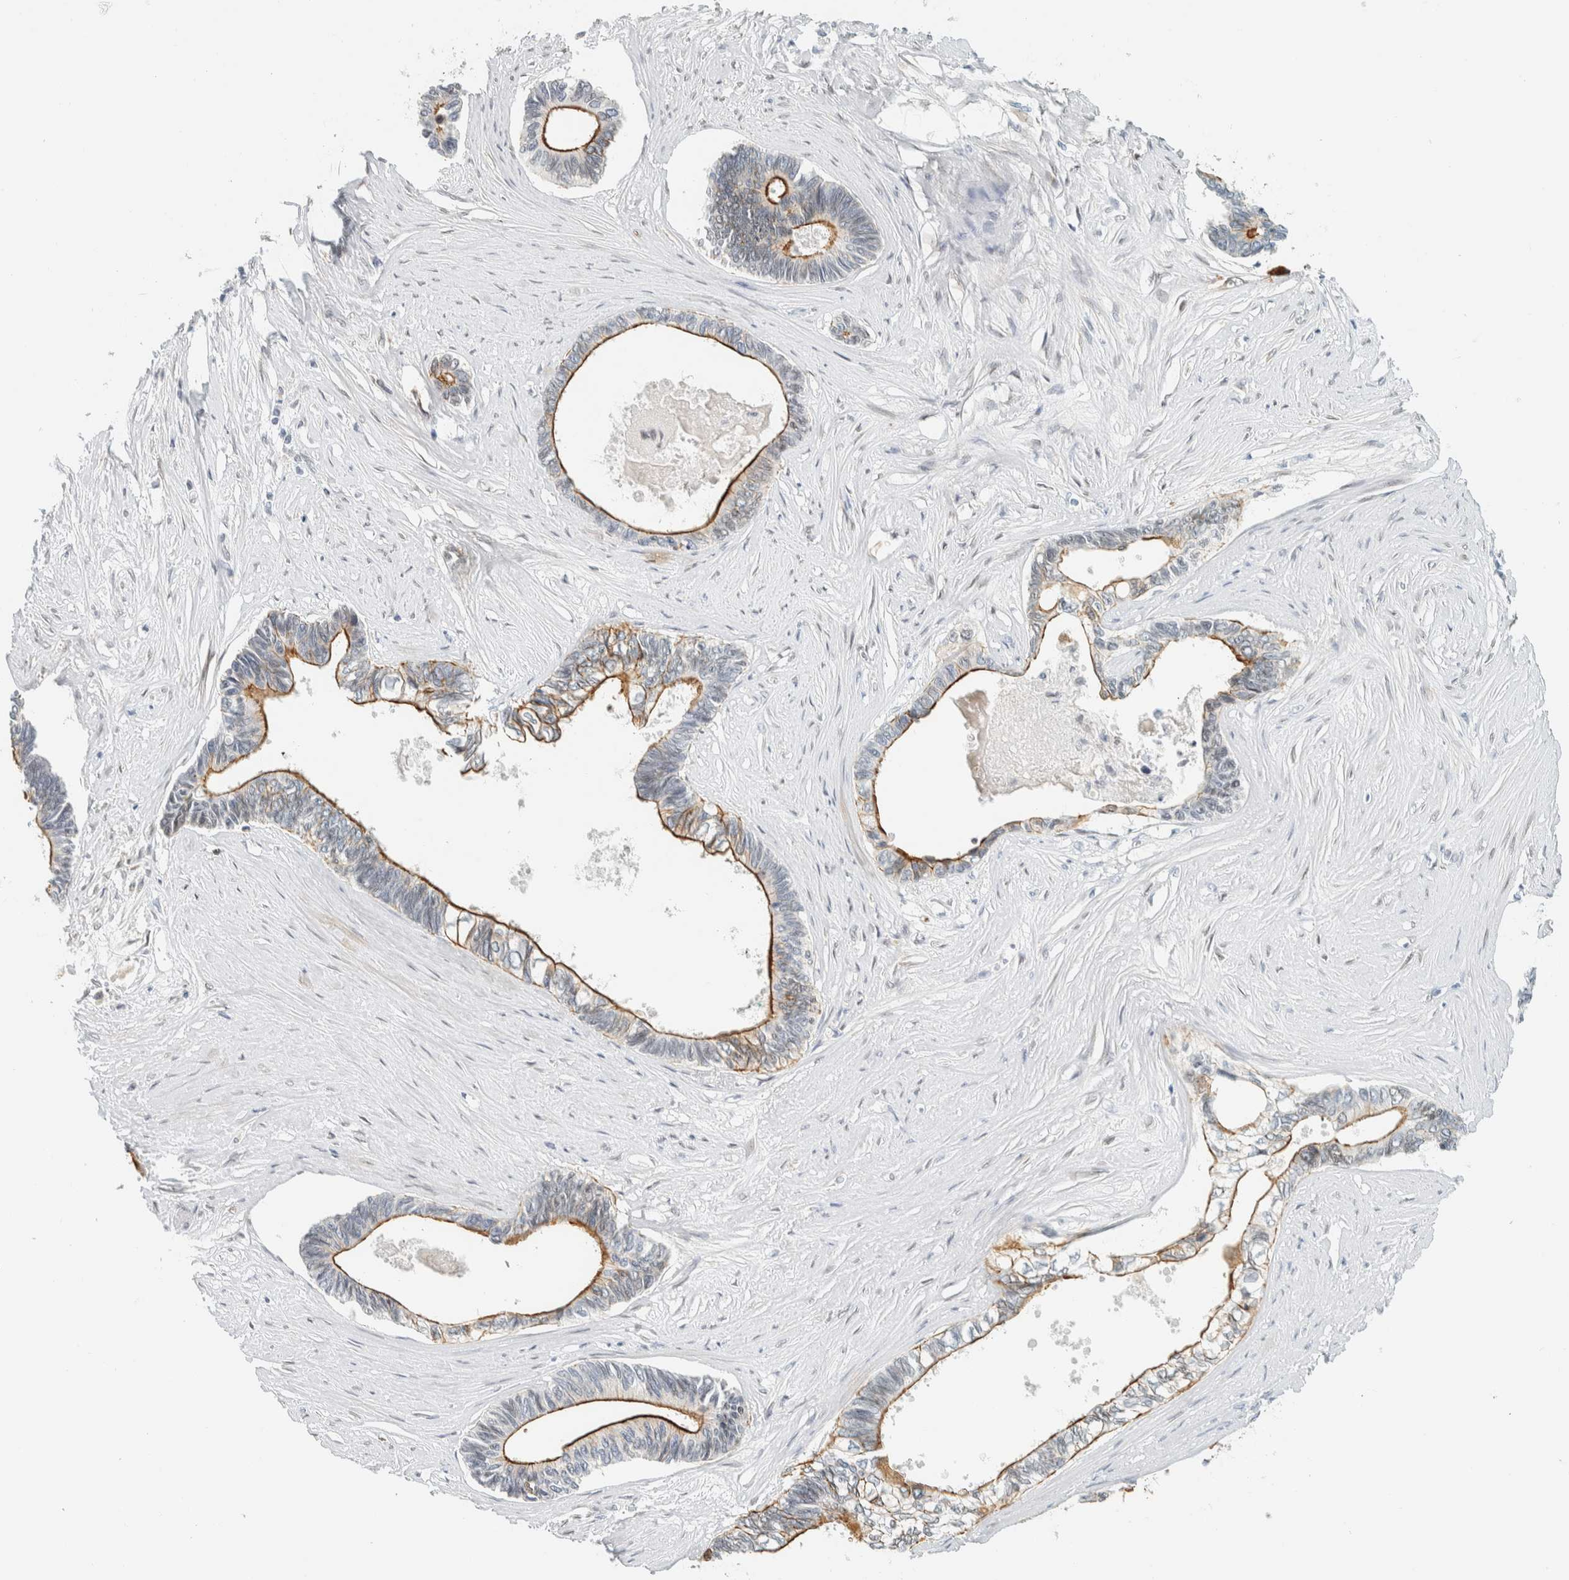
{"staining": {"intensity": "moderate", "quantity": "25%-75%", "location": "cytoplasmic/membranous"}, "tissue": "pancreatic cancer", "cell_type": "Tumor cells", "image_type": "cancer", "snomed": [{"axis": "morphology", "description": "Adenocarcinoma, NOS"}, {"axis": "topography", "description": "Pancreas"}], "caption": "This histopathology image exhibits immunohistochemistry (IHC) staining of human pancreatic adenocarcinoma, with medium moderate cytoplasmic/membranous positivity in about 25%-75% of tumor cells.", "gene": "C1QTNF12", "patient": {"sex": "female", "age": 70}}